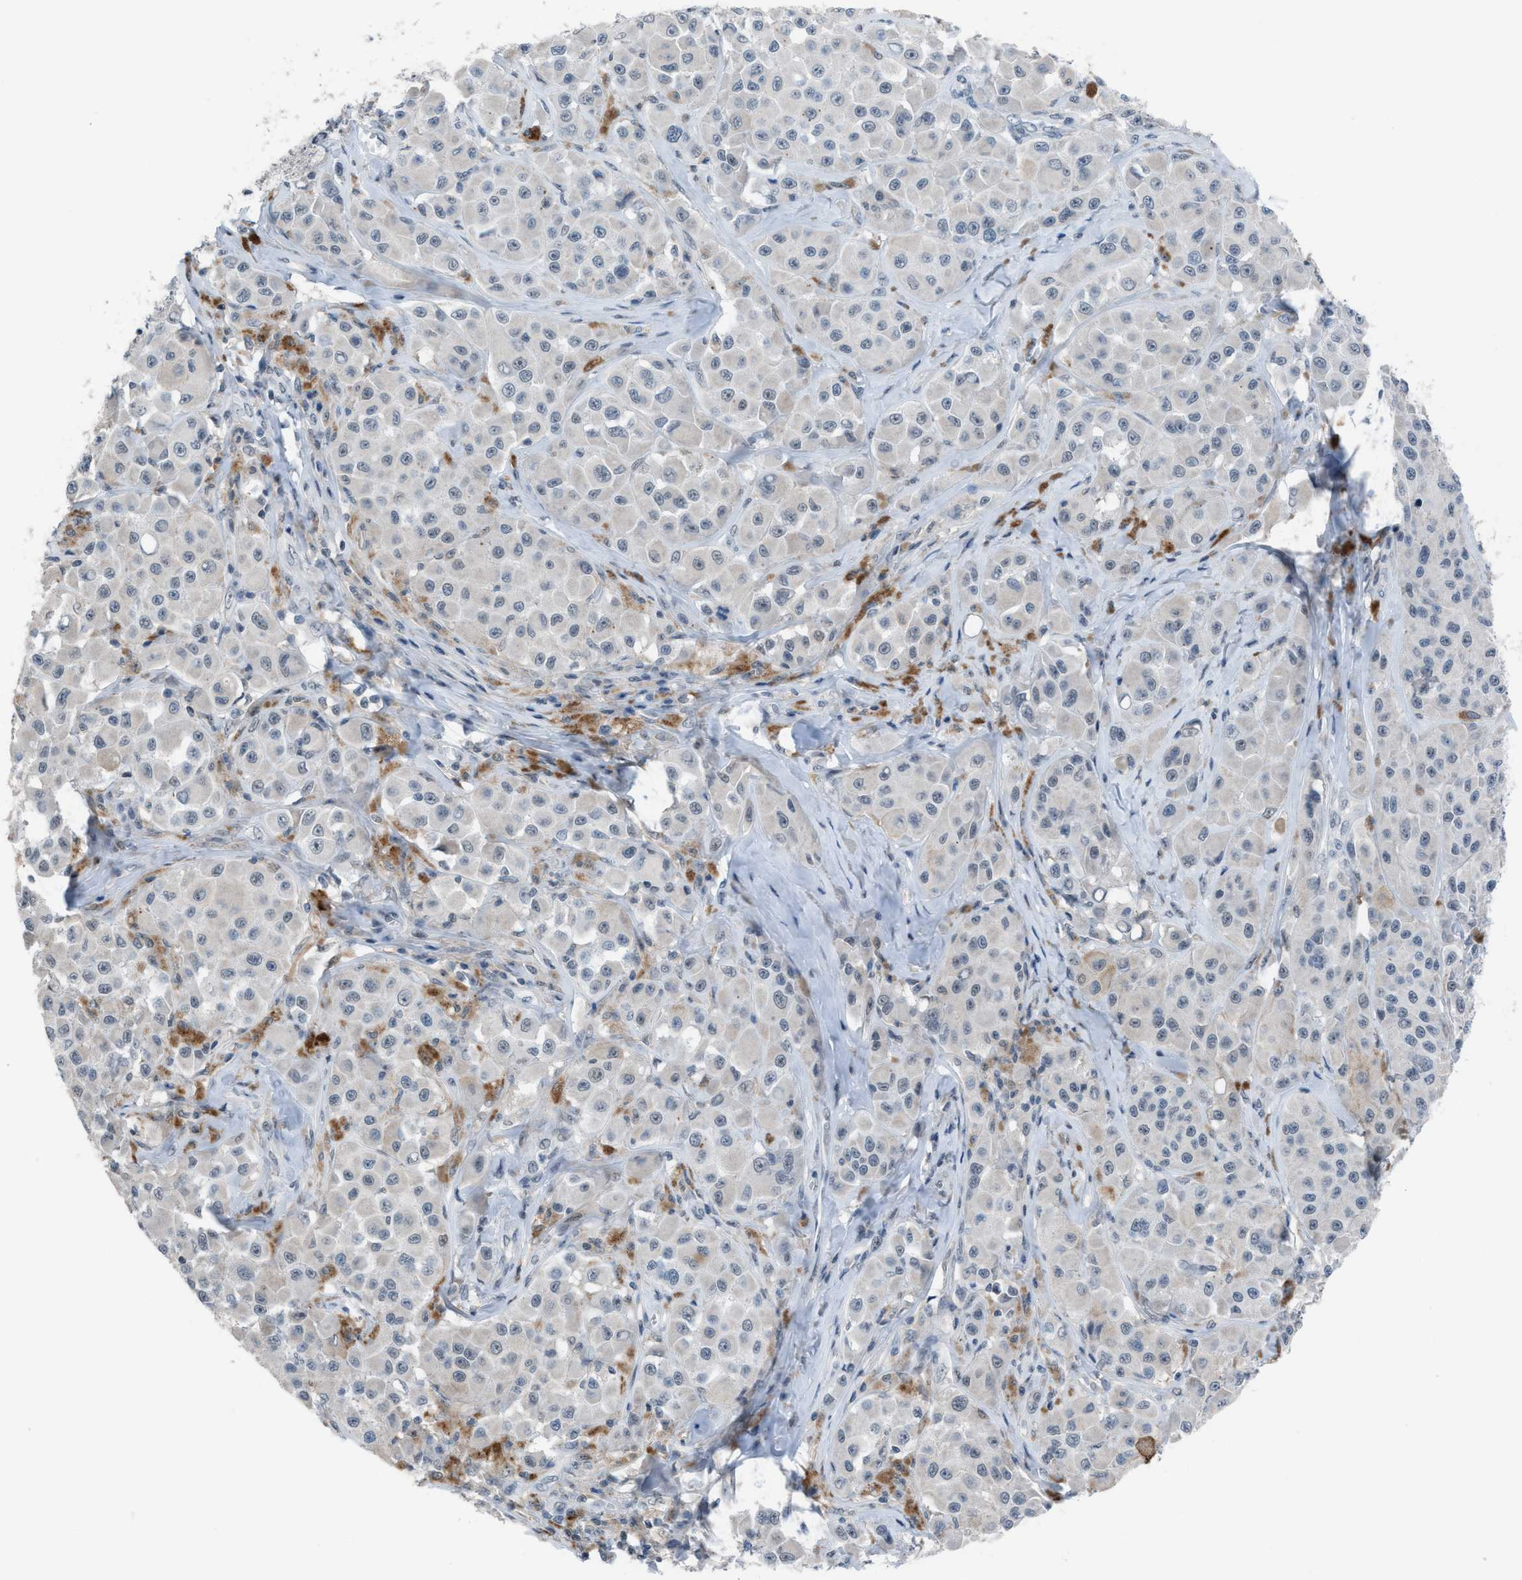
{"staining": {"intensity": "negative", "quantity": "none", "location": "none"}, "tissue": "melanoma", "cell_type": "Tumor cells", "image_type": "cancer", "snomed": [{"axis": "morphology", "description": "Malignant melanoma, NOS"}, {"axis": "topography", "description": "Skin"}], "caption": "DAB (3,3'-diaminobenzidine) immunohistochemical staining of human melanoma exhibits no significant expression in tumor cells.", "gene": "ANAPC11", "patient": {"sex": "male", "age": 84}}